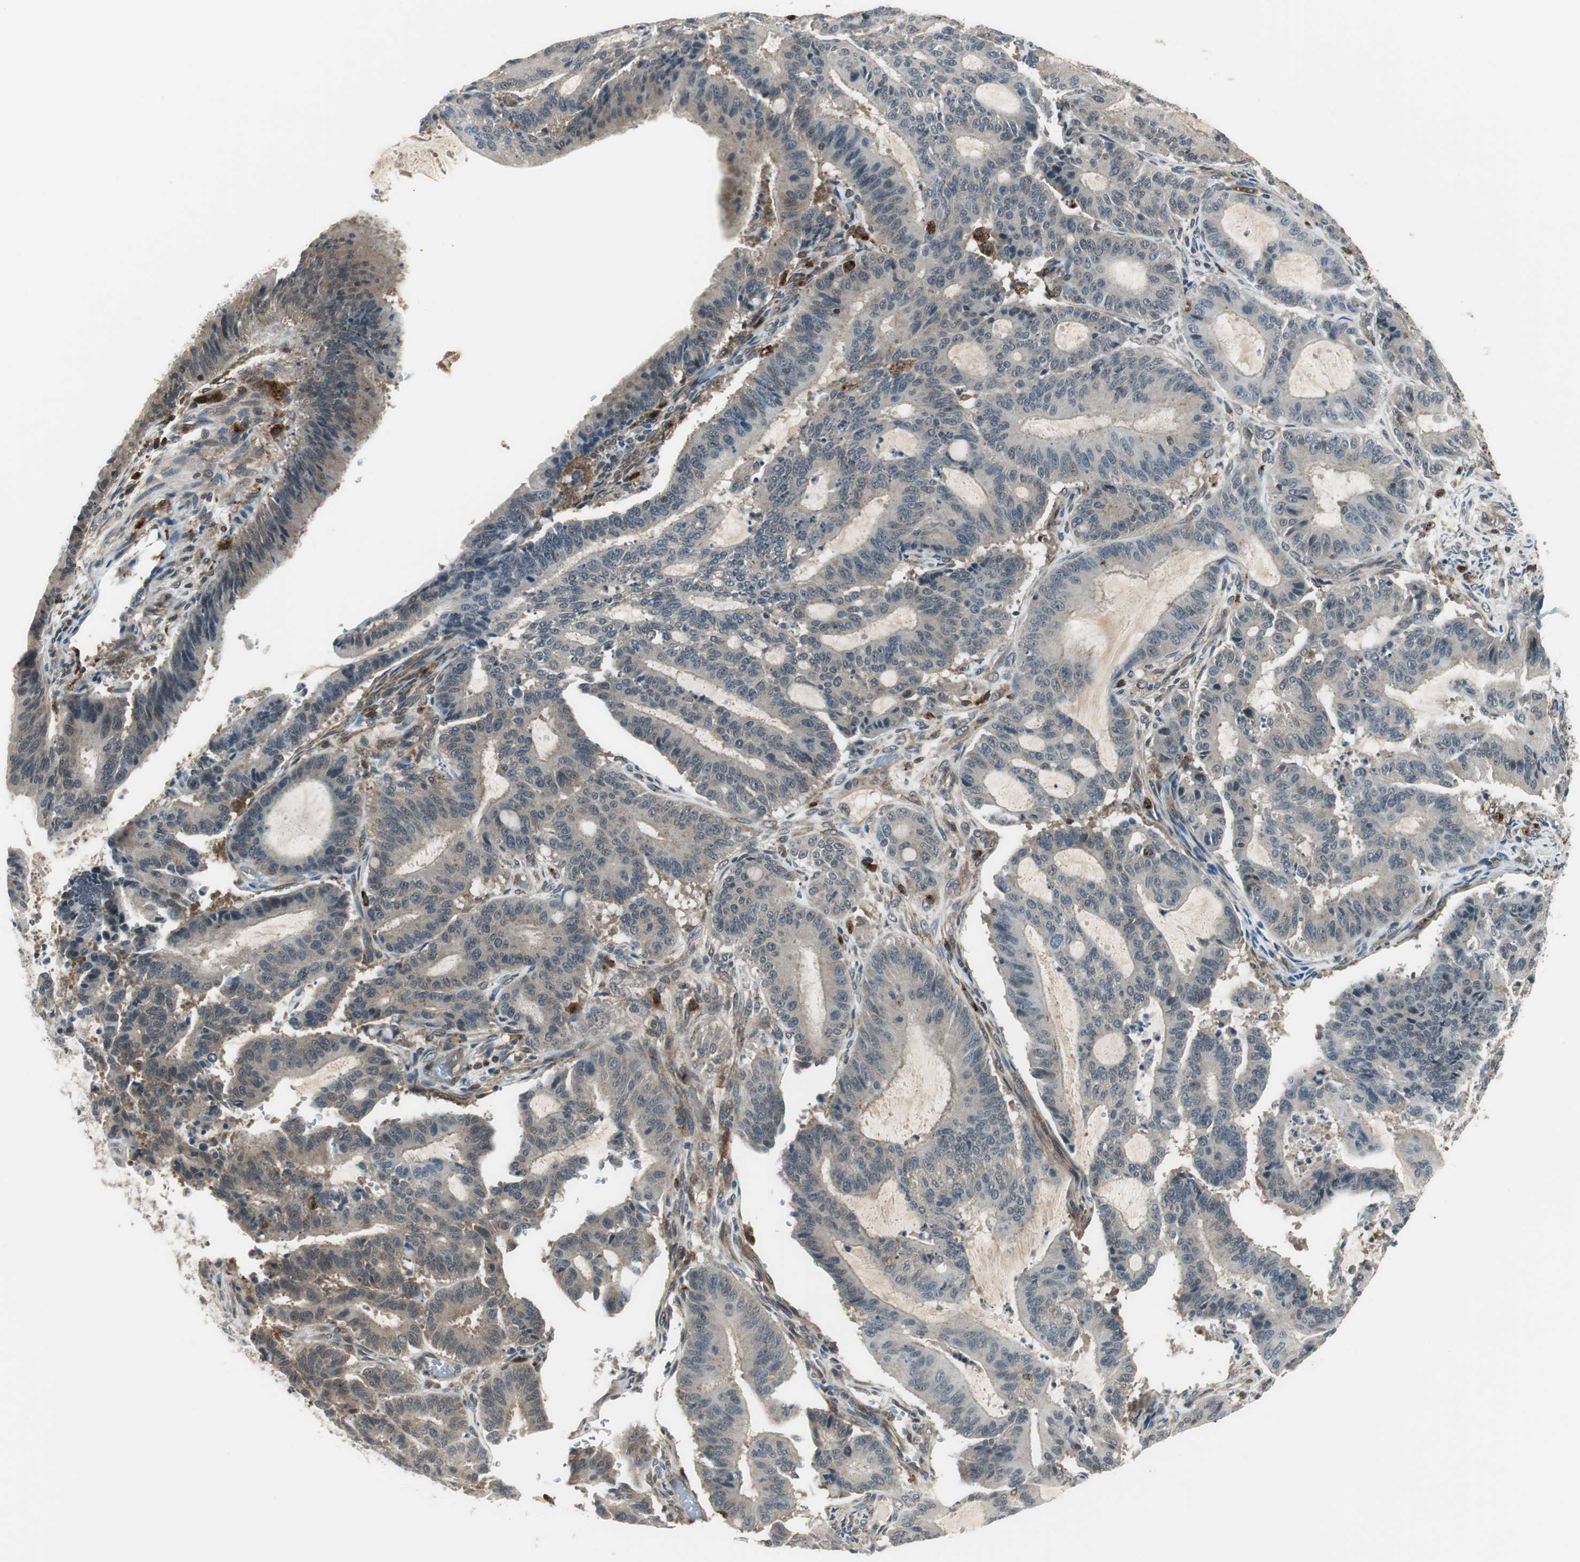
{"staining": {"intensity": "weak", "quantity": "25%-75%", "location": "cytoplasmic/membranous"}, "tissue": "liver cancer", "cell_type": "Tumor cells", "image_type": "cancer", "snomed": [{"axis": "morphology", "description": "Cholangiocarcinoma"}, {"axis": "topography", "description": "Liver"}], "caption": "Brown immunohistochemical staining in human liver cancer (cholangiocarcinoma) shows weak cytoplasmic/membranous expression in about 25%-75% of tumor cells.", "gene": "NCK1", "patient": {"sex": "female", "age": 73}}